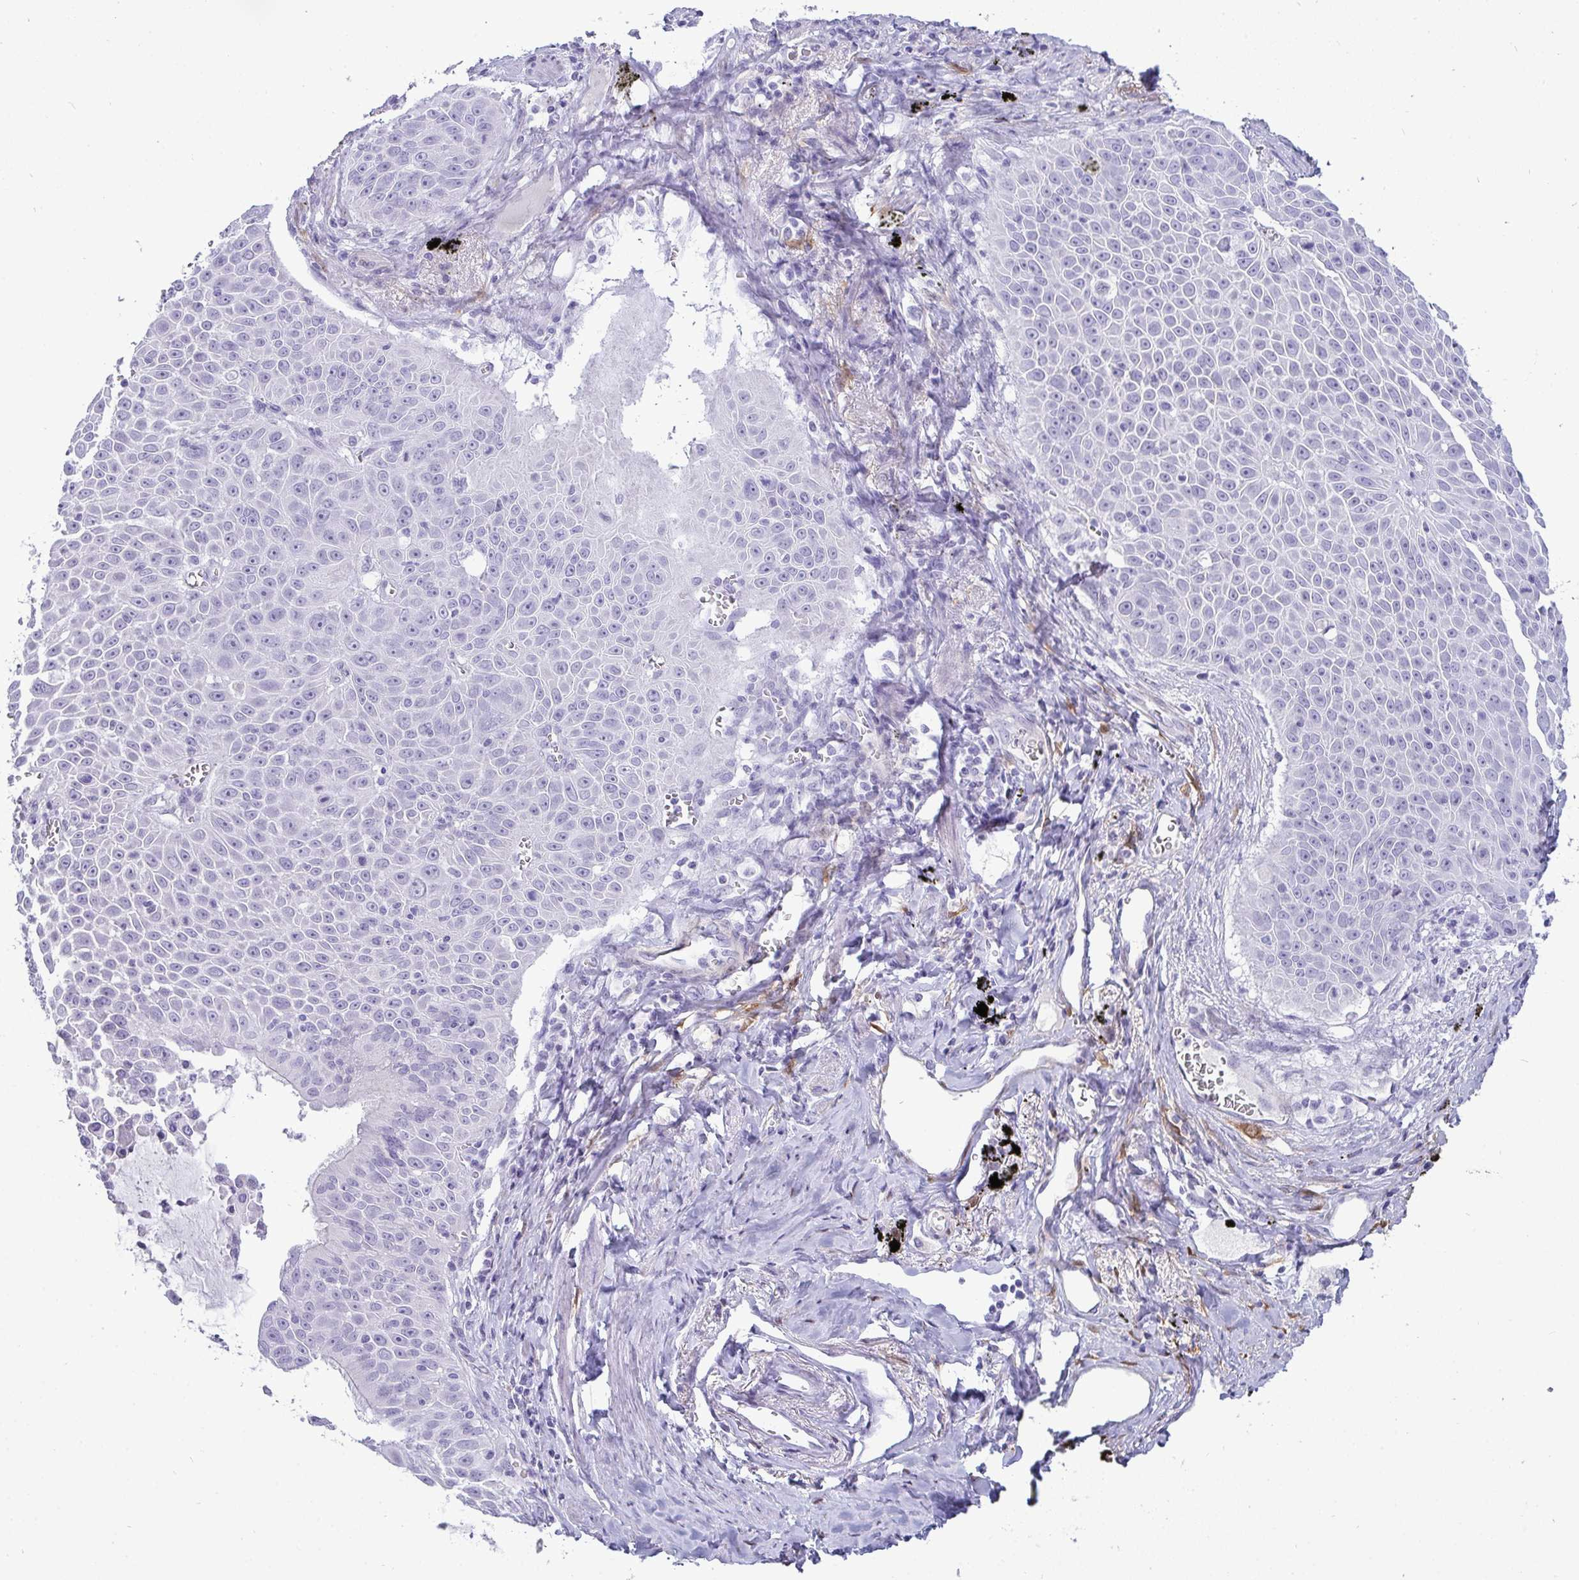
{"staining": {"intensity": "negative", "quantity": "none", "location": "none"}, "tissue": "lung cancer", "cell_type": "Tumor cells", "image_type": "cancer", "snomed": [{"axis": "morphology", "description": "Squamous cell carcinoma, NOS"}, {"axis": "morphology", "description": "Squamous cell carcinoma, metastatic, NOS"}, {"axis": "topography", "description": "Lymph node"}, {"axis": "topography", "description": "Lung"}], "caption": "DAB (3,3'-diaminobenzidine) immunohistochemical staining of squamous cell carcinoma (lung) reveals no significant expression in tumor cells.", "gene": "HSPB6", "patient": {"sex": "female", "age": 62}}